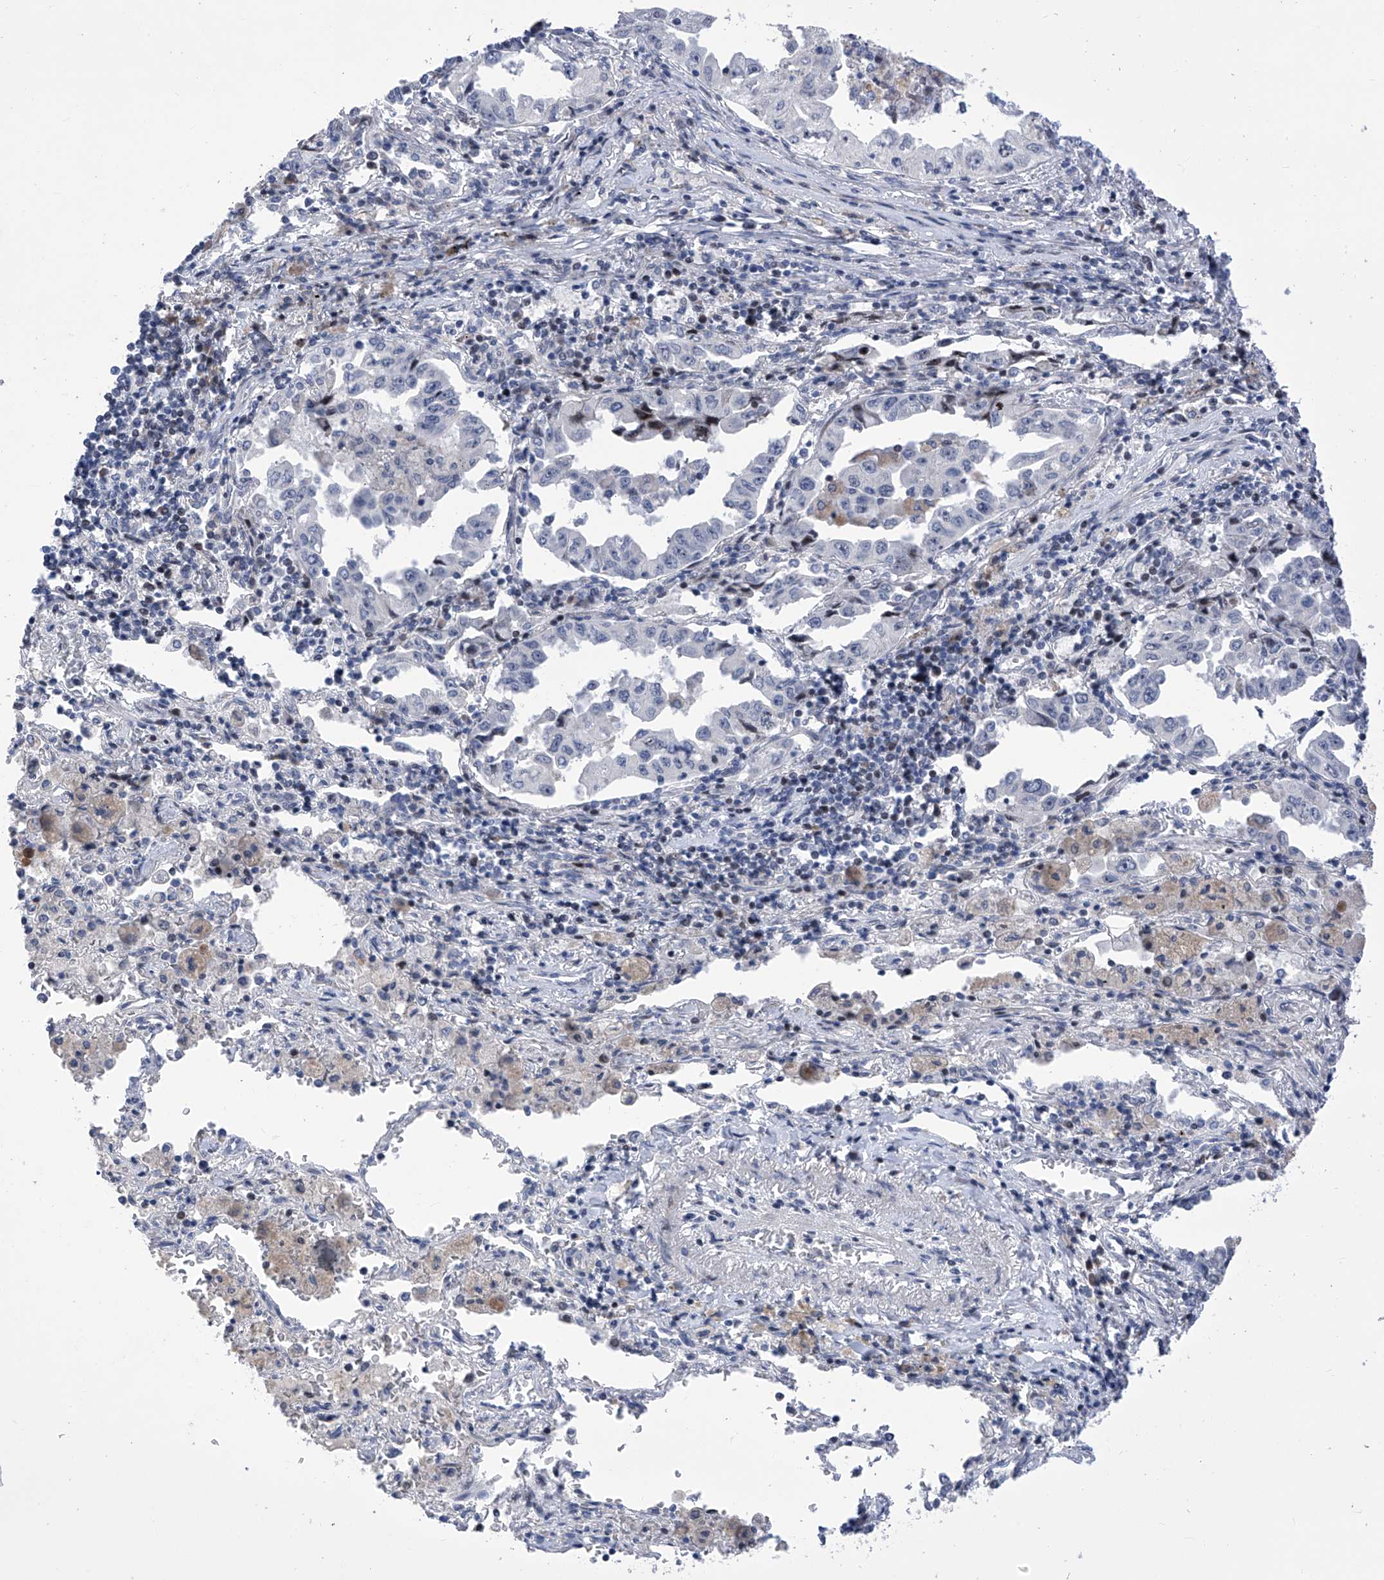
{"staining": {"intensity": "negative", "quantity": "none", "location": "none"}, "tissue": "lung cancer", "cell_type": "Tumor cells", "image_type": "cancer", "snomed": [{"axis": "morphology", "description": "Adenocarcinoma, NOS"}, {"axis": "topography", "description": "Lung"}], "caption": "This is an immunohistochemistry (IHC) histopathology image of lung adenocarcinoma. There is no staining in tumor cells.", "gene": "NUFIP1", "patient": {"sex": "female", "age": 51}}